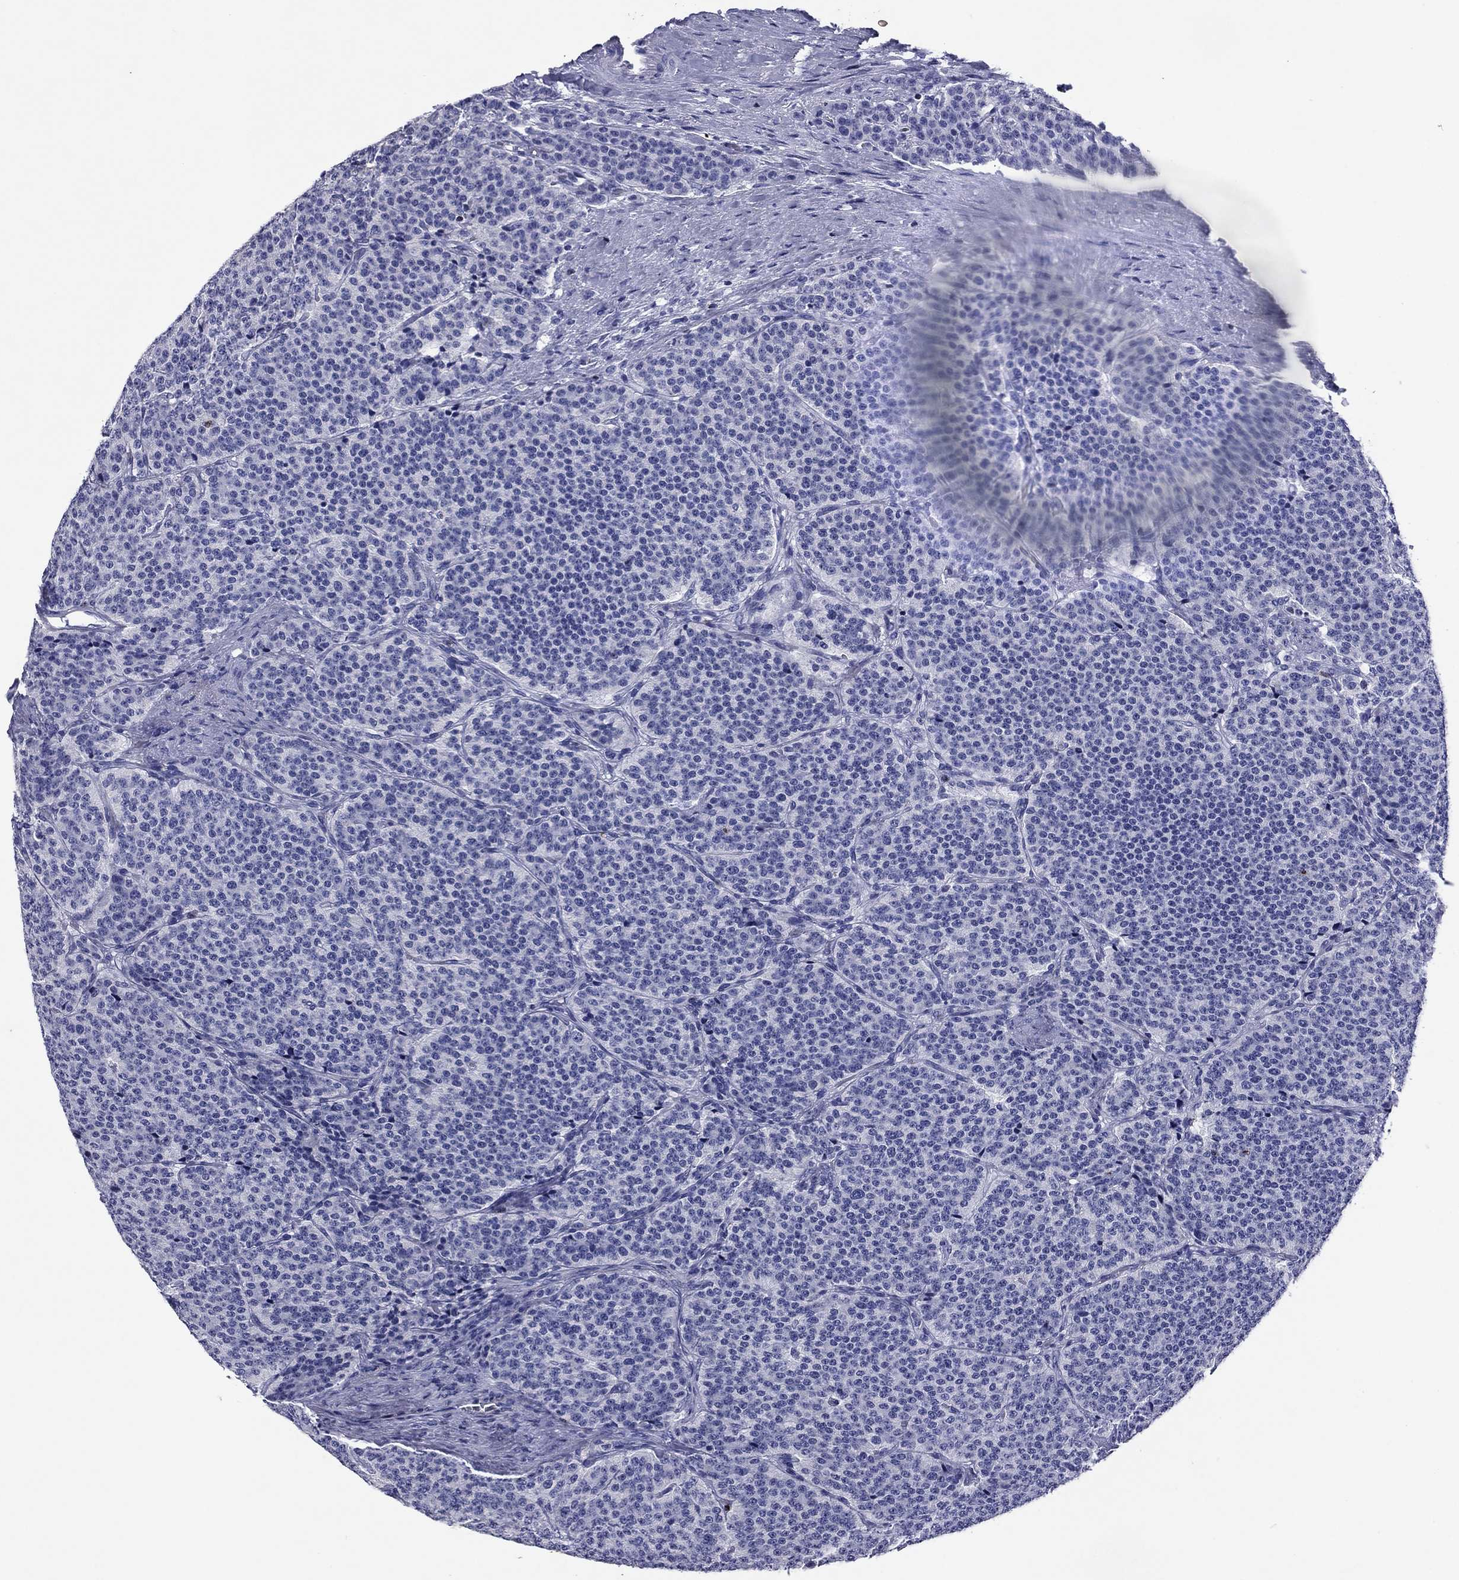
{"staining": {"intensity": "negative", "quantity": "none", "location": "none"}, "tissue": "carcinoid", "cell_type": "Tumor cells", "image_type": "cancer", "snomed": [{"axis": "morphology", "description": "Carcinoid, malignant, NOS"}, {"axis": "topography", "description": "Small intestine"}], "caption": "Protein analysis of carcinoid reveals no significant staining in tumor cells.", "gene": "GZMK", "patient": {"sex": "female", "age": 58}}